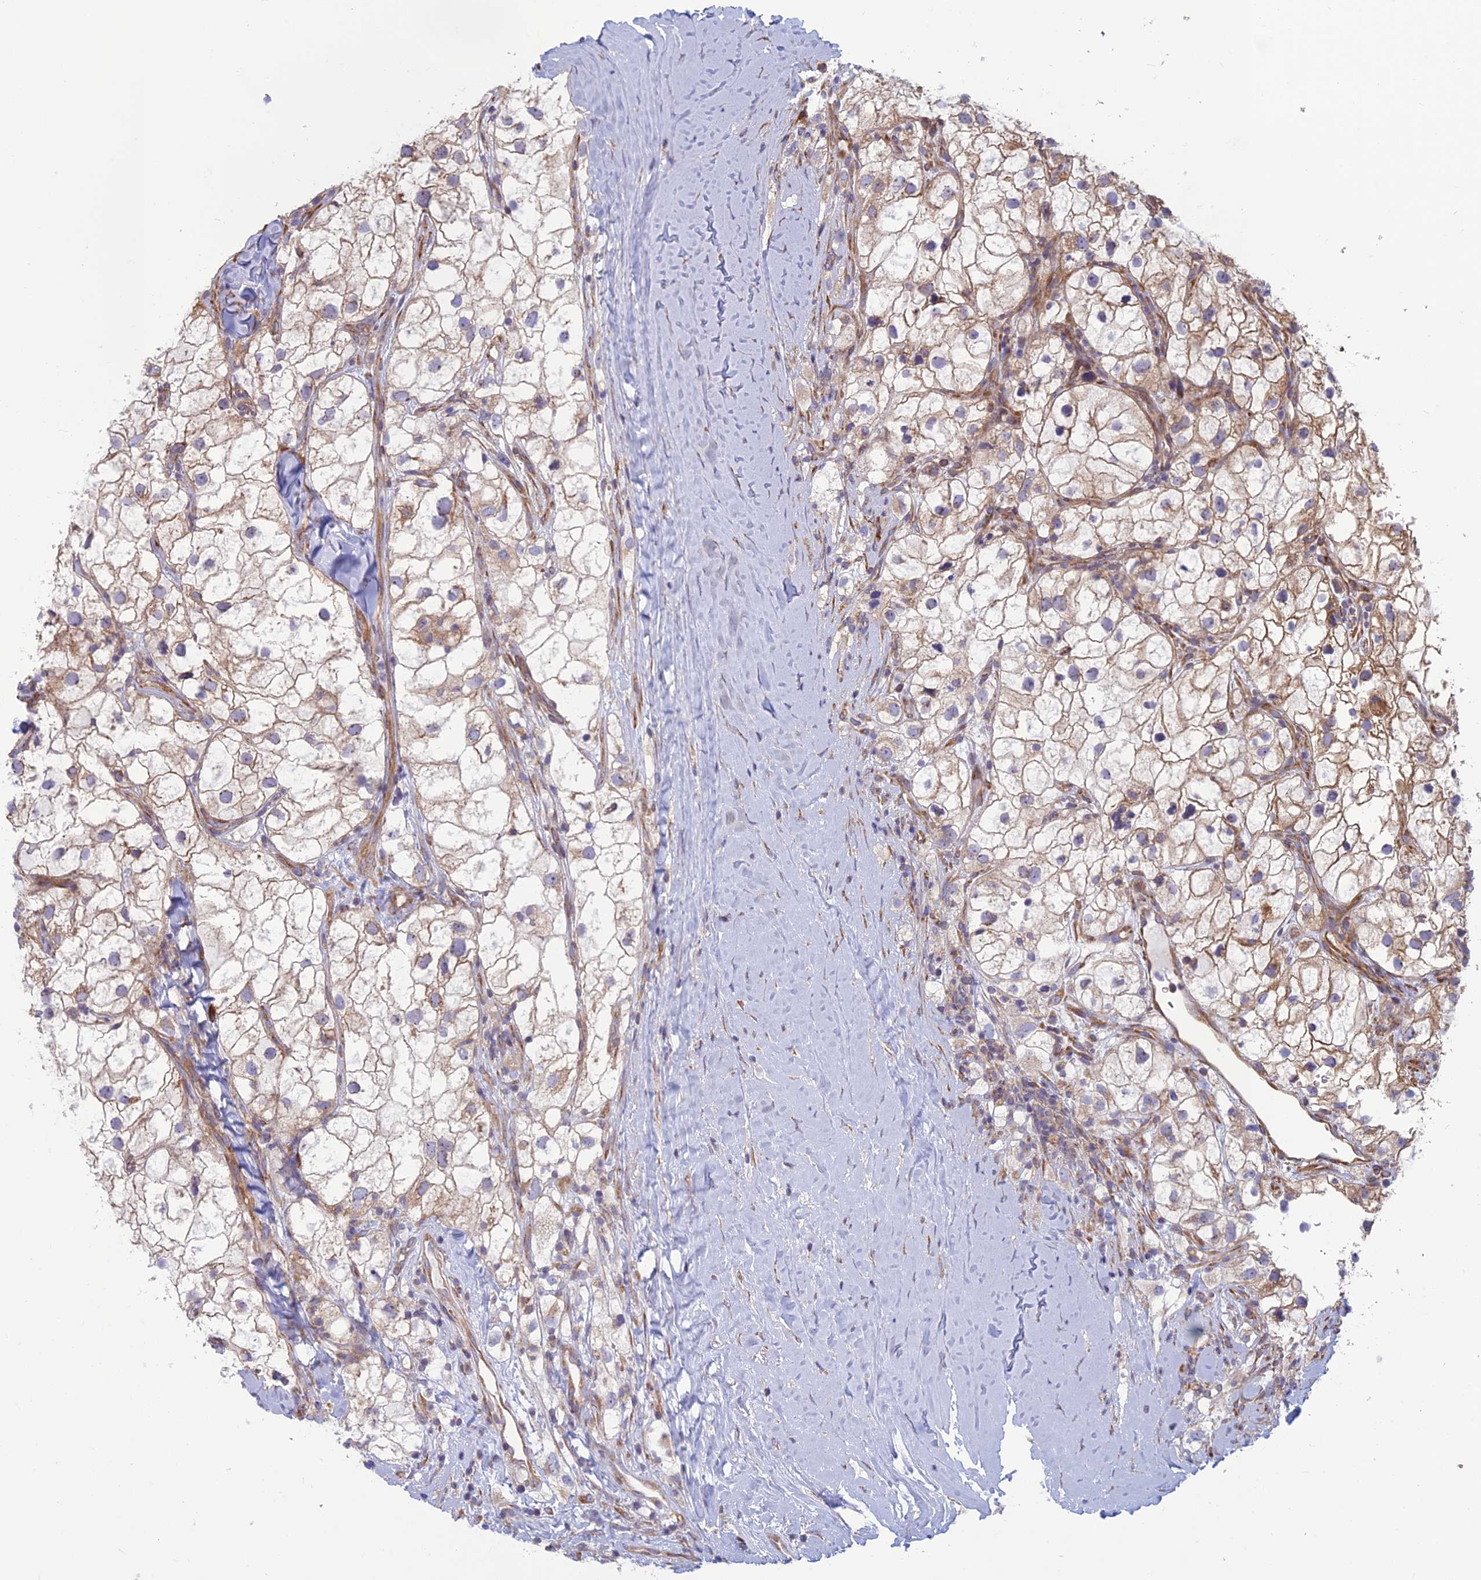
{"staining": {"intensity": "weak", "quantity": "25%-75%", "location": "cytoplasmic/membranous"}, "tissue": "renal cancer", "cell_type": "Tumor cells", "image_type": "cancer", "snomed": [{"axis": "morphology", "description": "Adenocarcinoma, NOS"}, {"axis": "topography", "description": "Kidney"}], "caption": "Tumor cells reveal weak cytoplasmic/membranous positivity in about 25%-75% of cells in renal cancer.", "gene": "RPL17-C18orf32", "patient": {"sex": "male", "age": 59}}